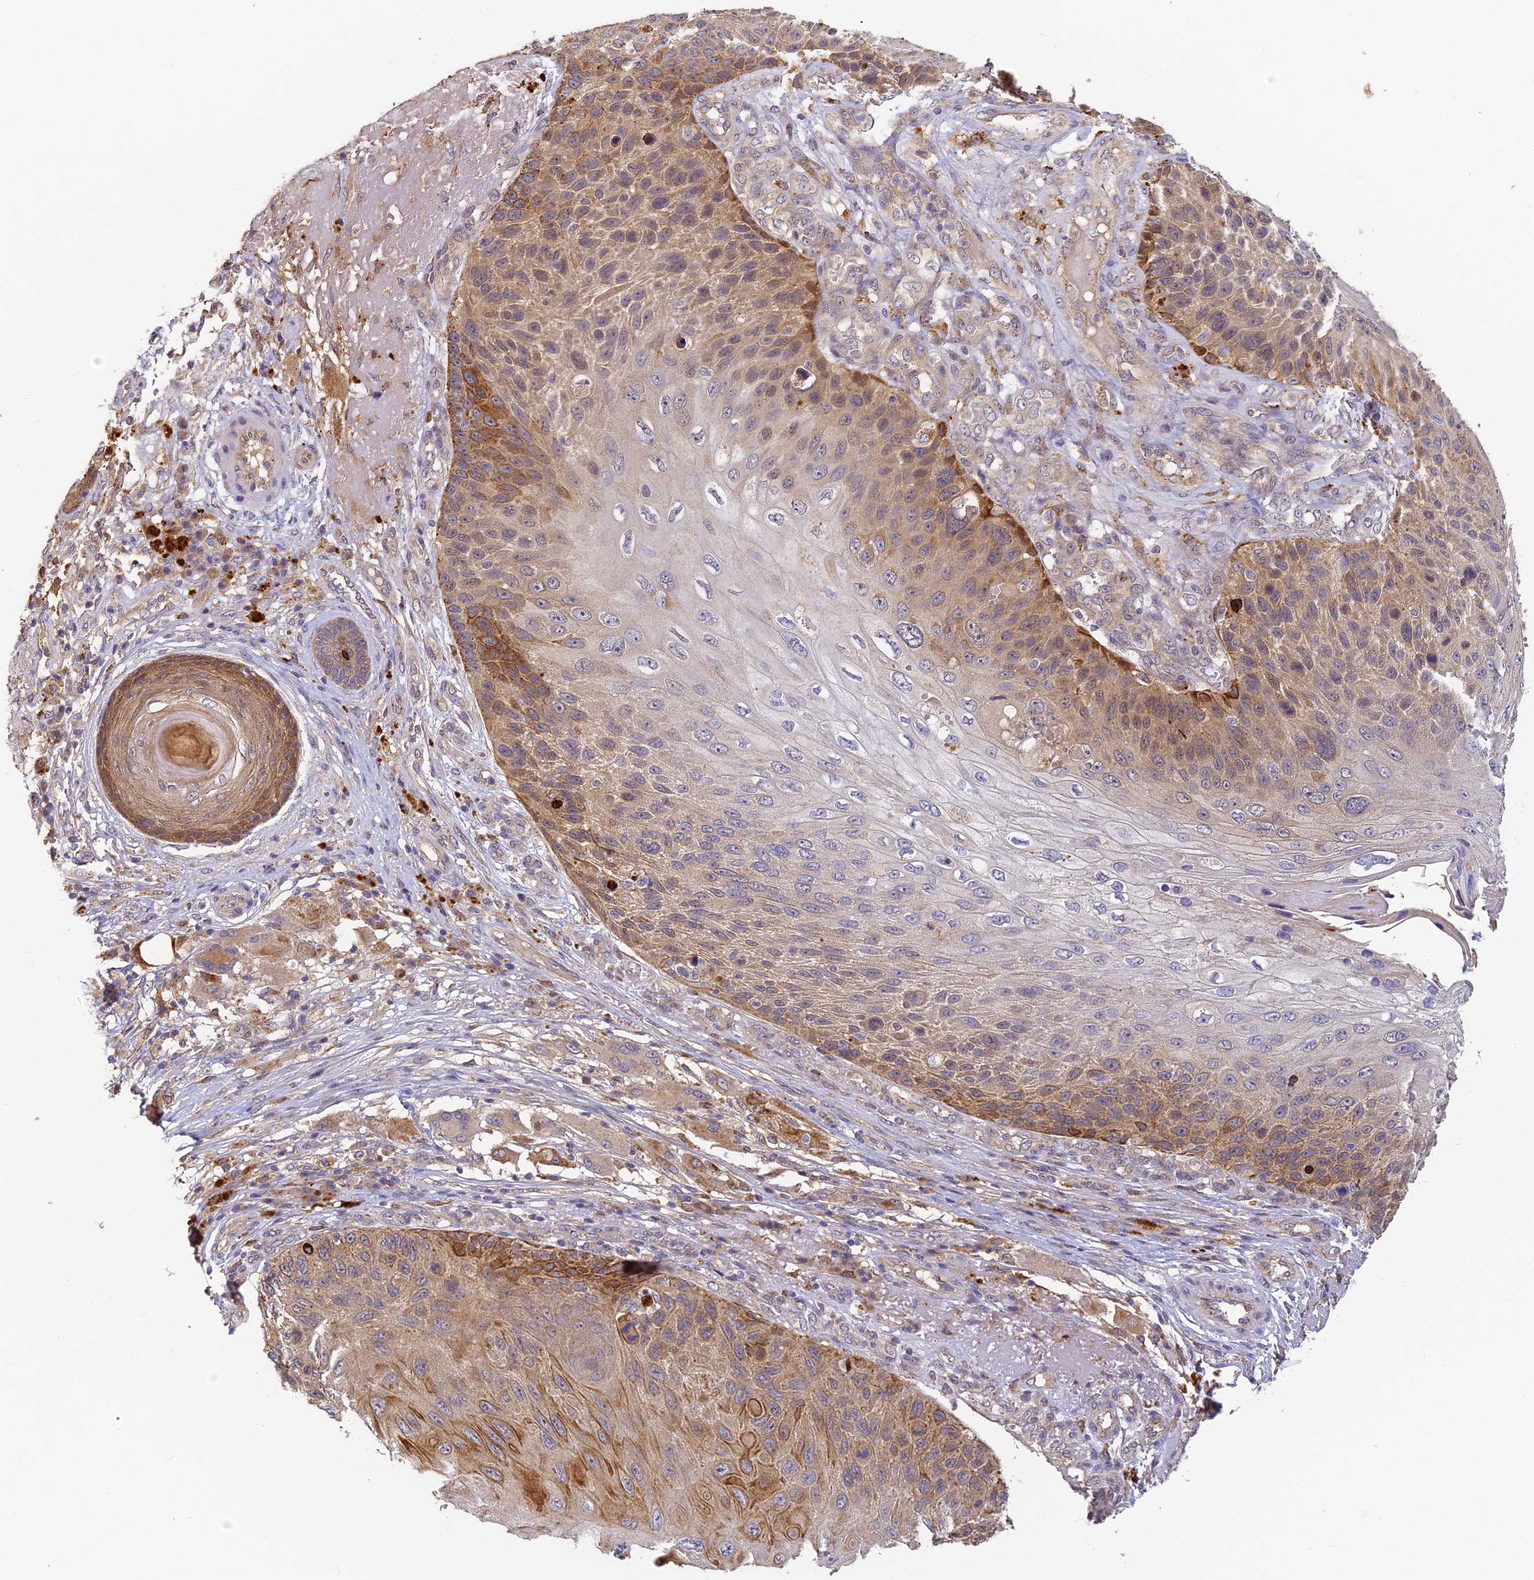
{"staining": {"intensity": "moderate", "quantity": "25%-75%", "location": "cytoplasmic/membranous"}, "tissue": "skin cancer", "cell_type": "Tumor cells", "image_type": "cancer", "snomed": [{"axis": "morphology", "description": "Squamous cell carcinoma, NOS"}, {"axis": "topography", "description": "Skin"}], "caption": "High-power microscopy captured an IHC photomicrograph of skin cancer, revealing moderate cytoplasmic/membranous staining in about 25%-75% of tumor cells.", "gene": "YAE1", "patient": {"sex": "female", "age": 88}}